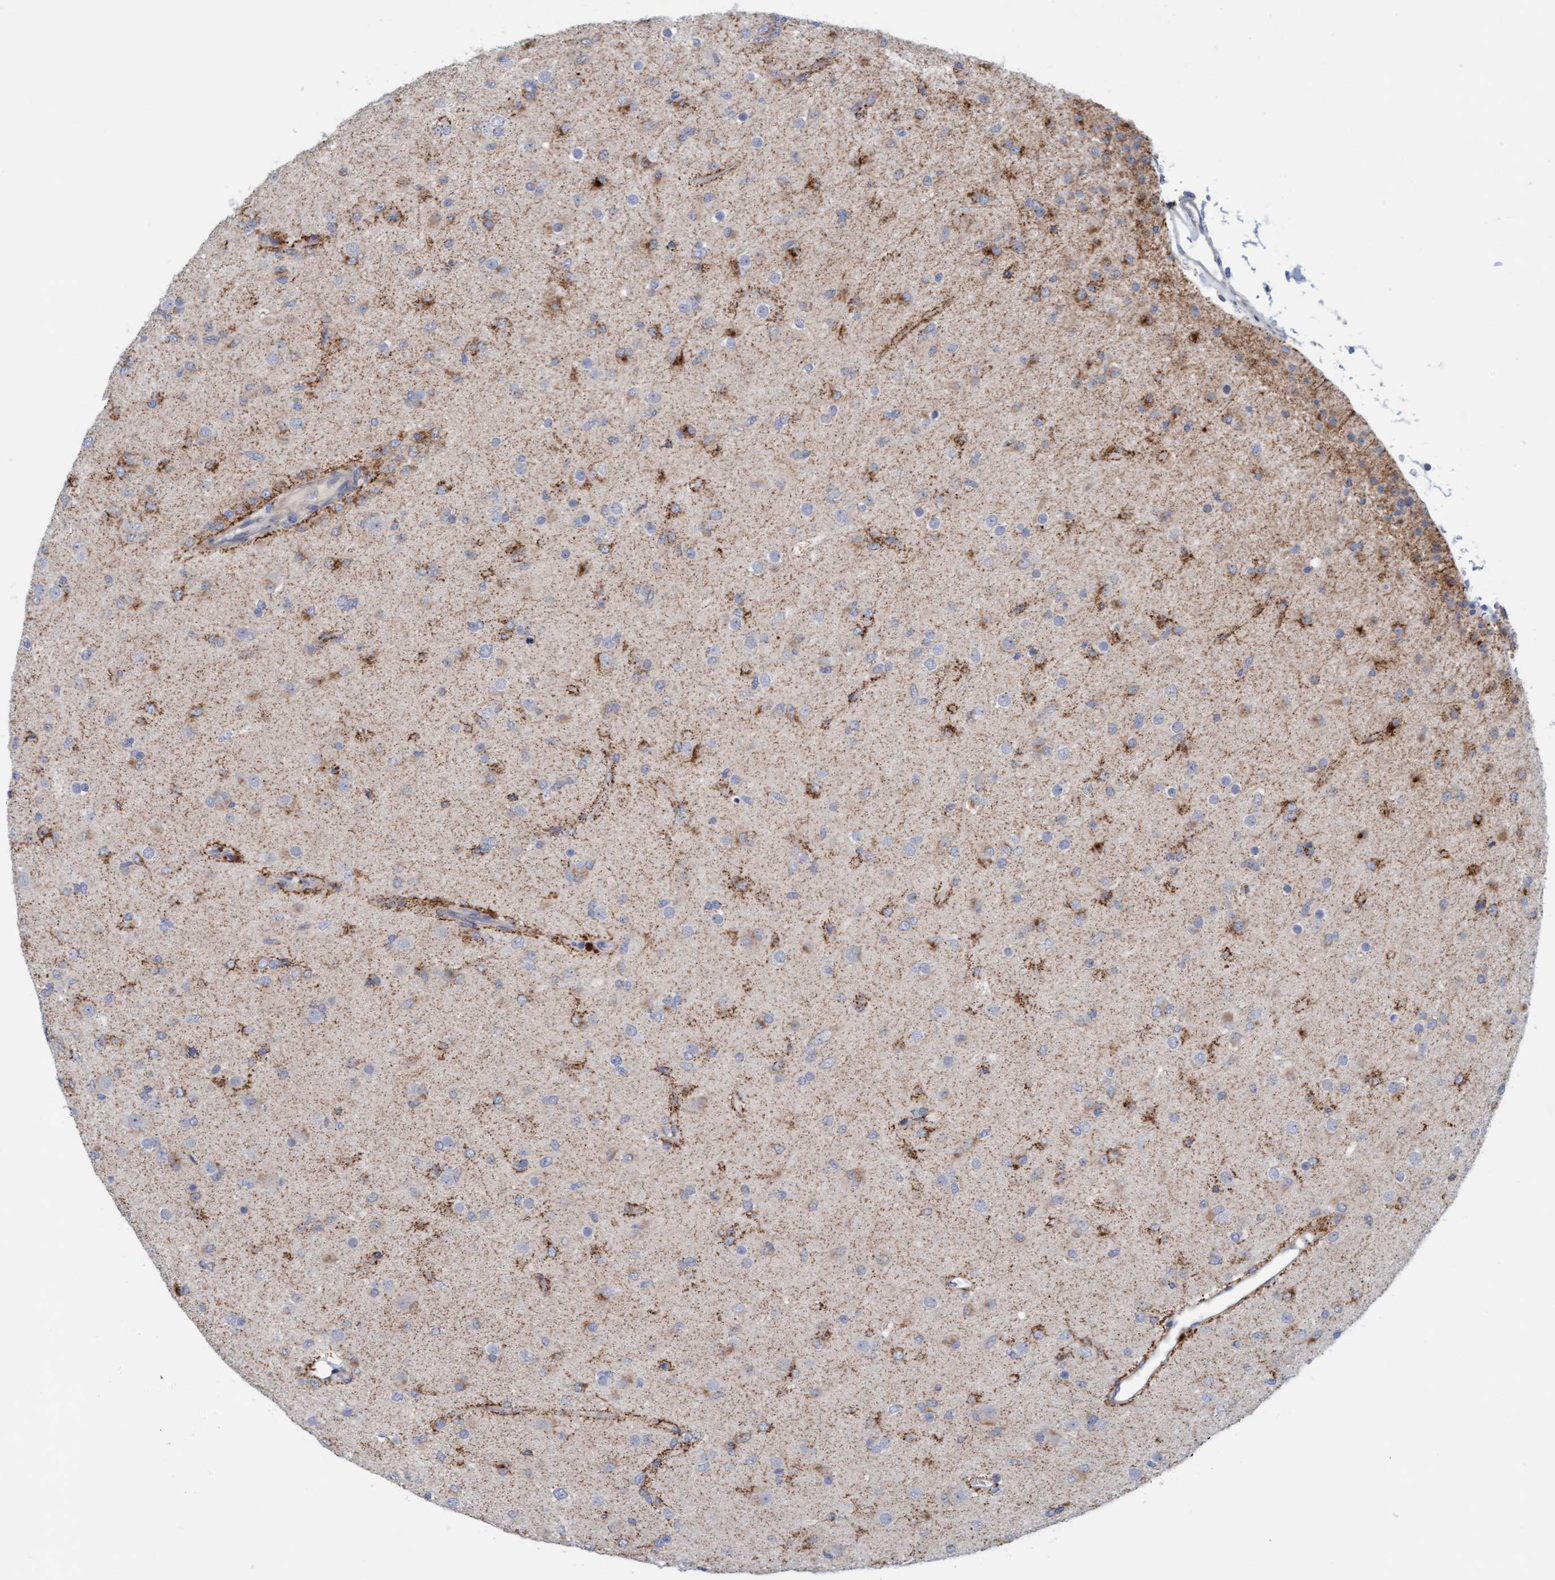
{"staining": {"intensity": "moderate", "quantity": "<25%", "location": "cytoplasmic/membranous"}, "tissue": "glioma", "cell_type": "Tumor cells", "image_type": "cancer", "snomed": [{"axis": "morphology", "description": "Glioma, malignant, Low grade"}, {"axis": "topography", "description": "Brain"}], "caption": "Brown immunohistochemical staining in glioma displays moderate cytoplasmic/membranous positivity in about <25% of tumor cells. (brown staining indicates protein expression, while blue staining denotes nuclei).", "gene": "ZC3H3", "patient": {"sex": "male", "age": 65}}